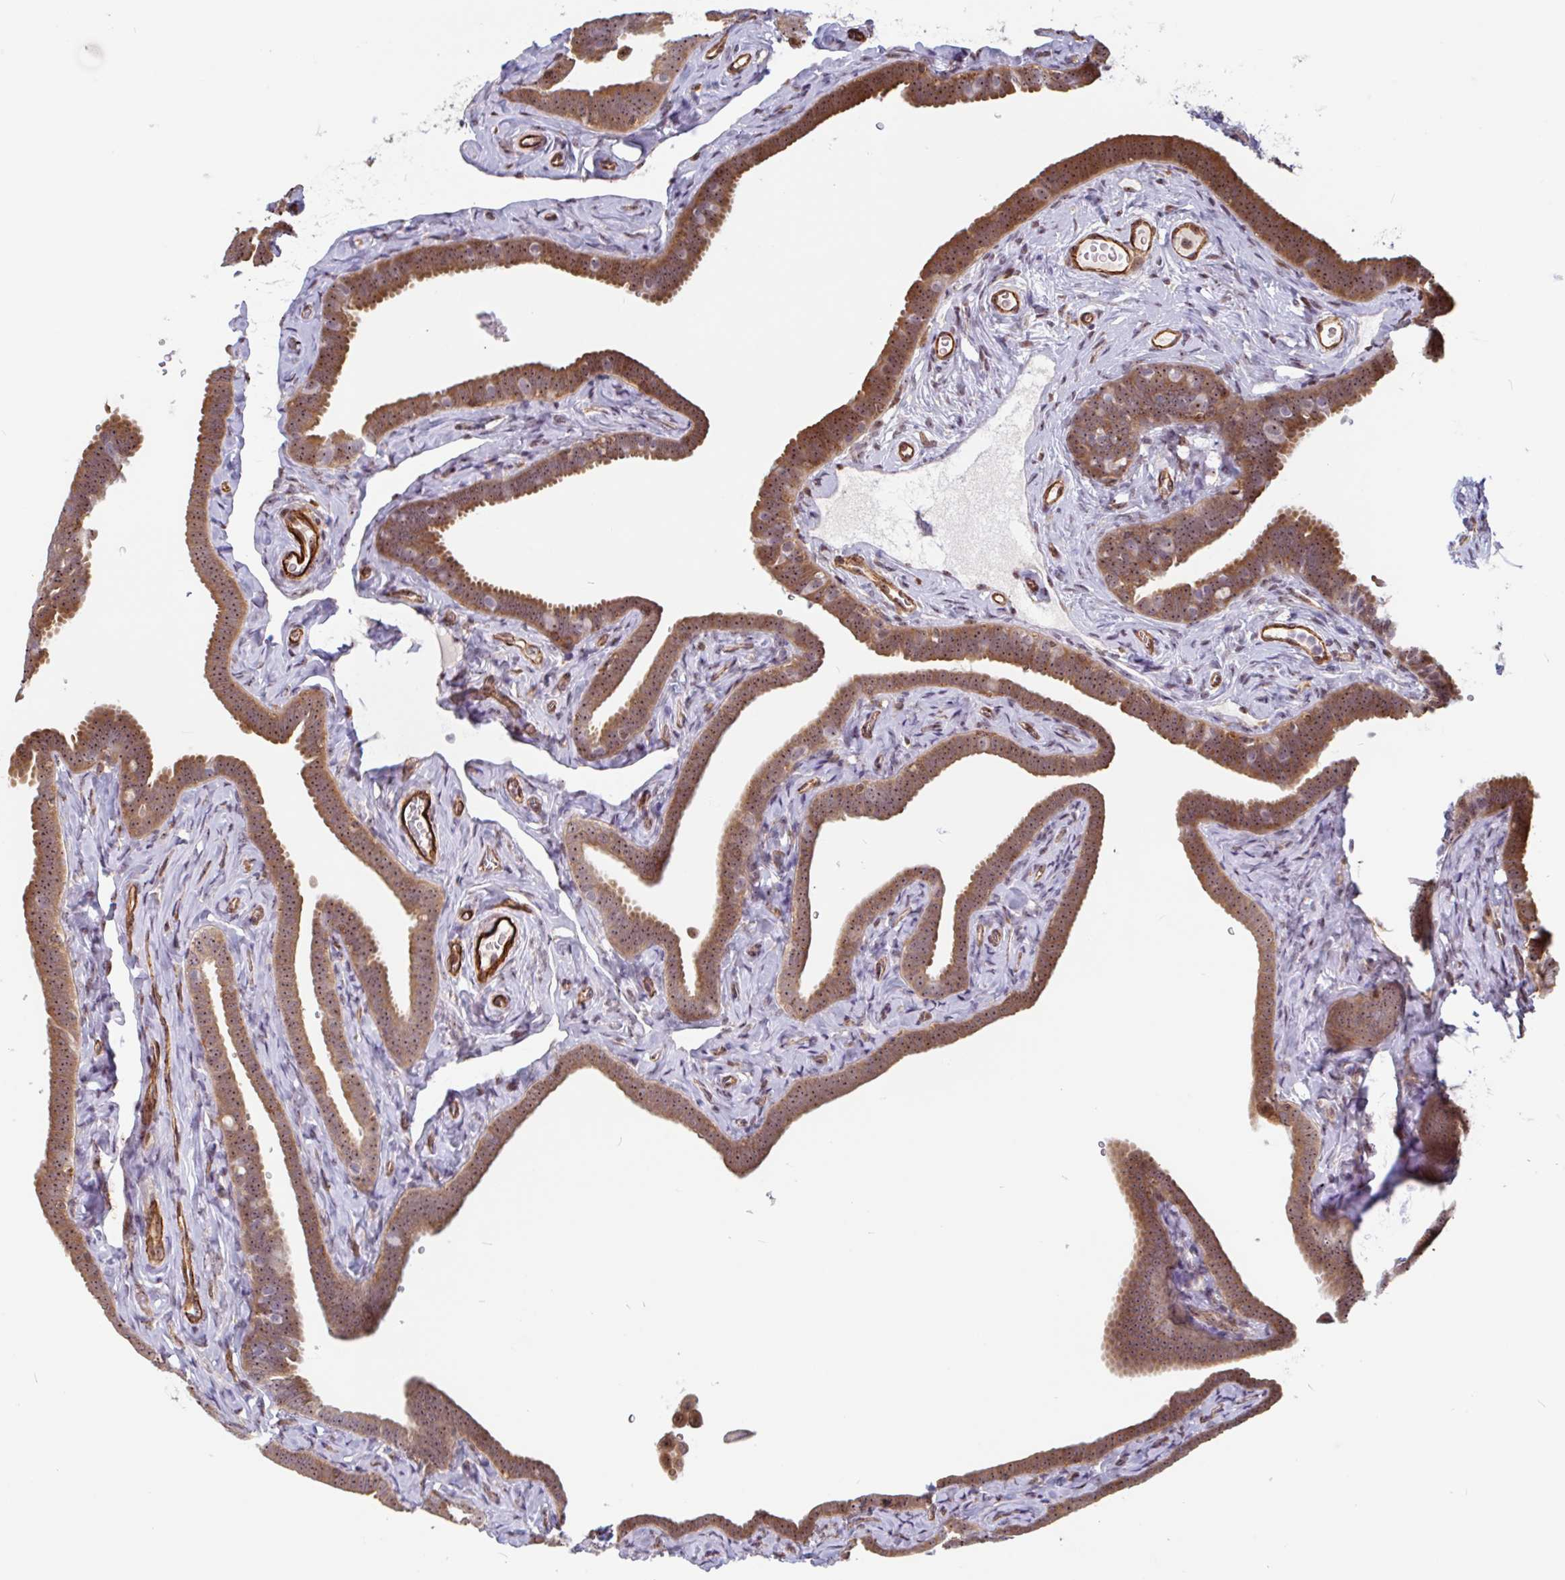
{"staining": {"intensity": "moderate", "quantity": ">75%", "location": "cytoplasmic/membranous,nuclear"}, "tissue": "fallopian tube", "cell_type": "Glandular cells", "image_type": "normal", "snomed": [{"axis": "morphology", "description": "Normal tissue, NOS"}, {"axis": "topography", "description": "Fallopian tube"}], "caption": "Moderate cytoplasmic/membranous,nuclear protein positivity is seen in about >75% of glandular cells in fallopian tube. (Brightfield microscopy of DAB IHC at high magnification).", "gene": "ZNF689", "patient": {"sex": "female", "age": 69}}